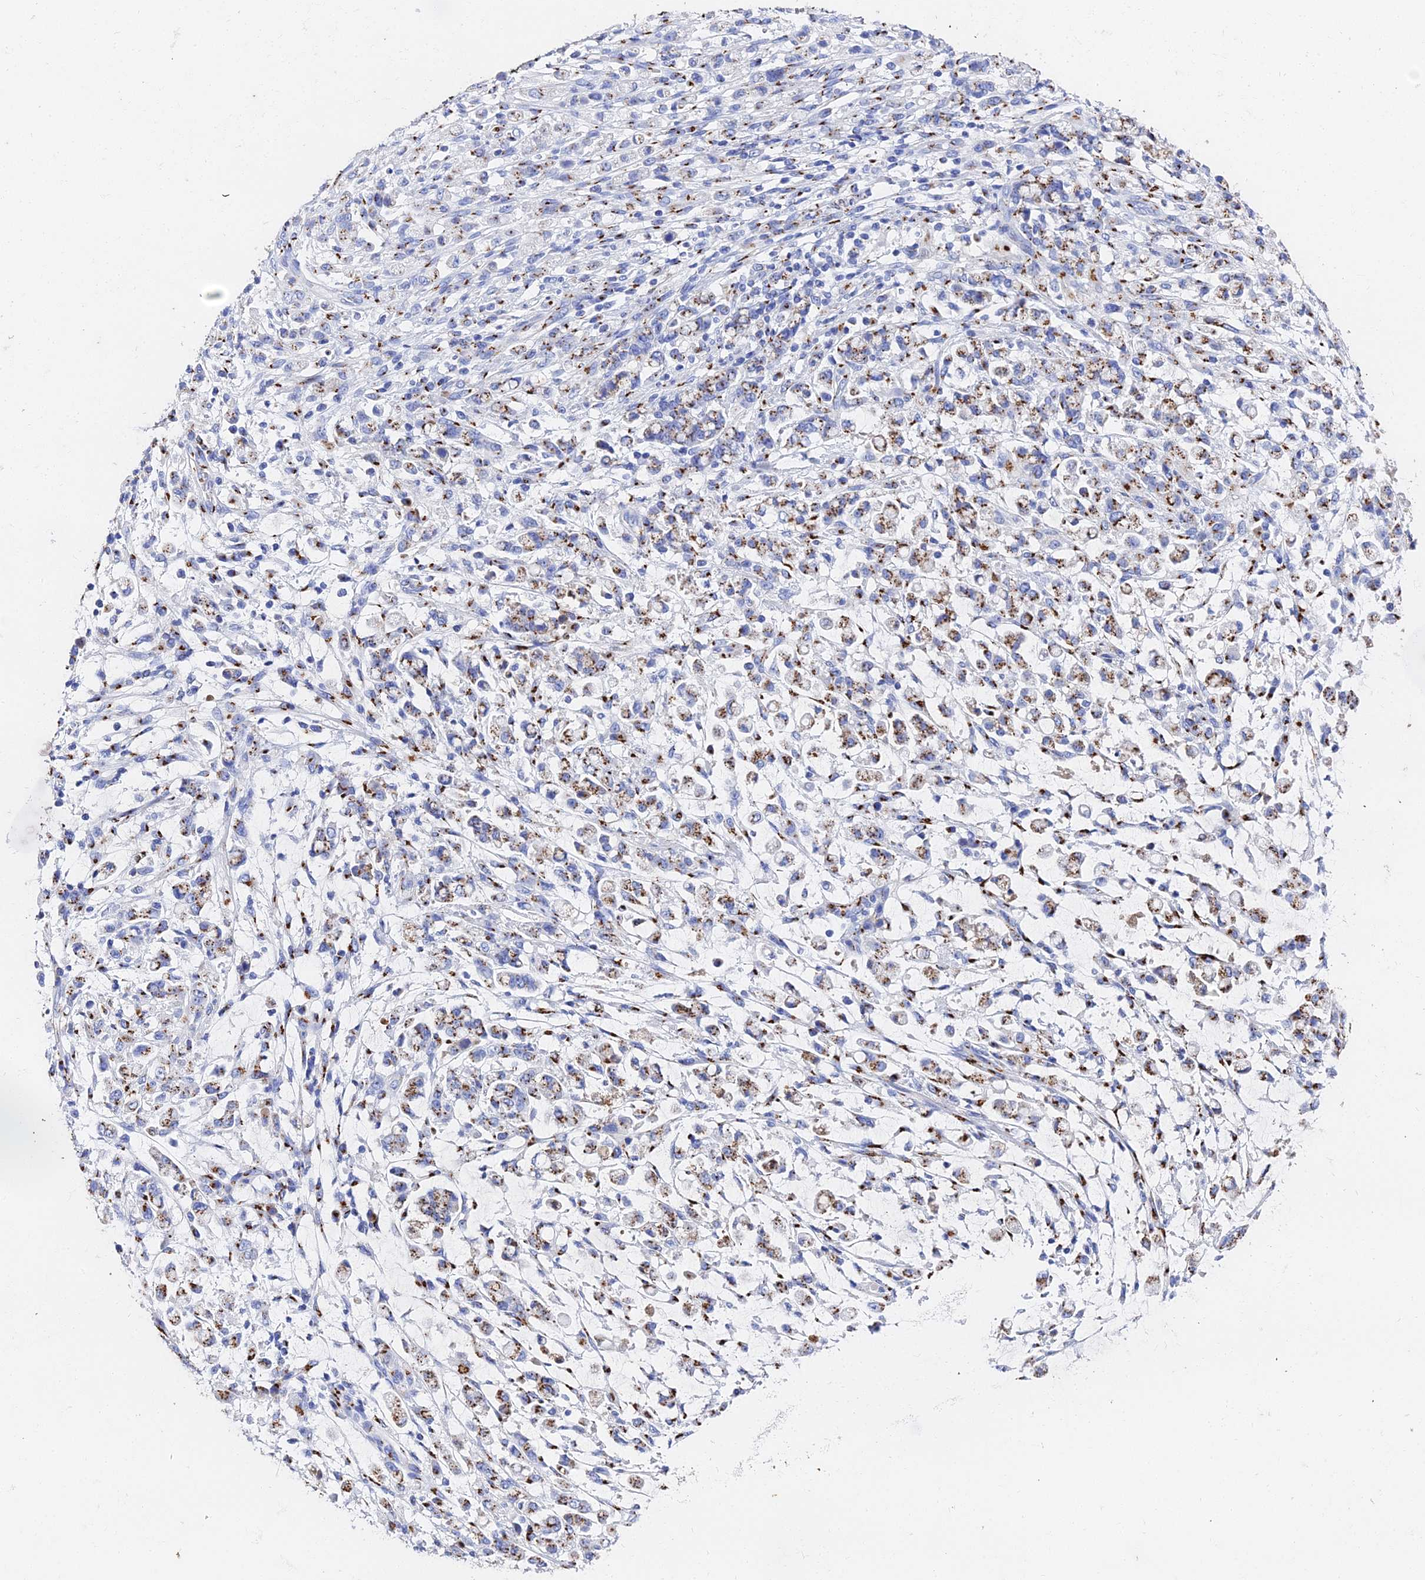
{"staining": {"intensity": "moderate", "quantity": ">75%", "location": "cytoplasmic/membranous"}, "tissue": "stomach cancer", "cell_type": "Tumor cells", "image_type": "cancer", "snomed": [{"axis": "morphology", "description": "Adenocarcinoma, NOS"}, {"axis": "topography", "description": "Stomach"}], "caption": "Immunohistochemical staining of human stomach cancer (adenocarcinoma) reveals medium levels of moderate cytoplasmic/membranous protein positivity in about >75% of tumor cells.", "gene": "ENSG00000268674", "patient": {"sex": "female", "age": 60}}